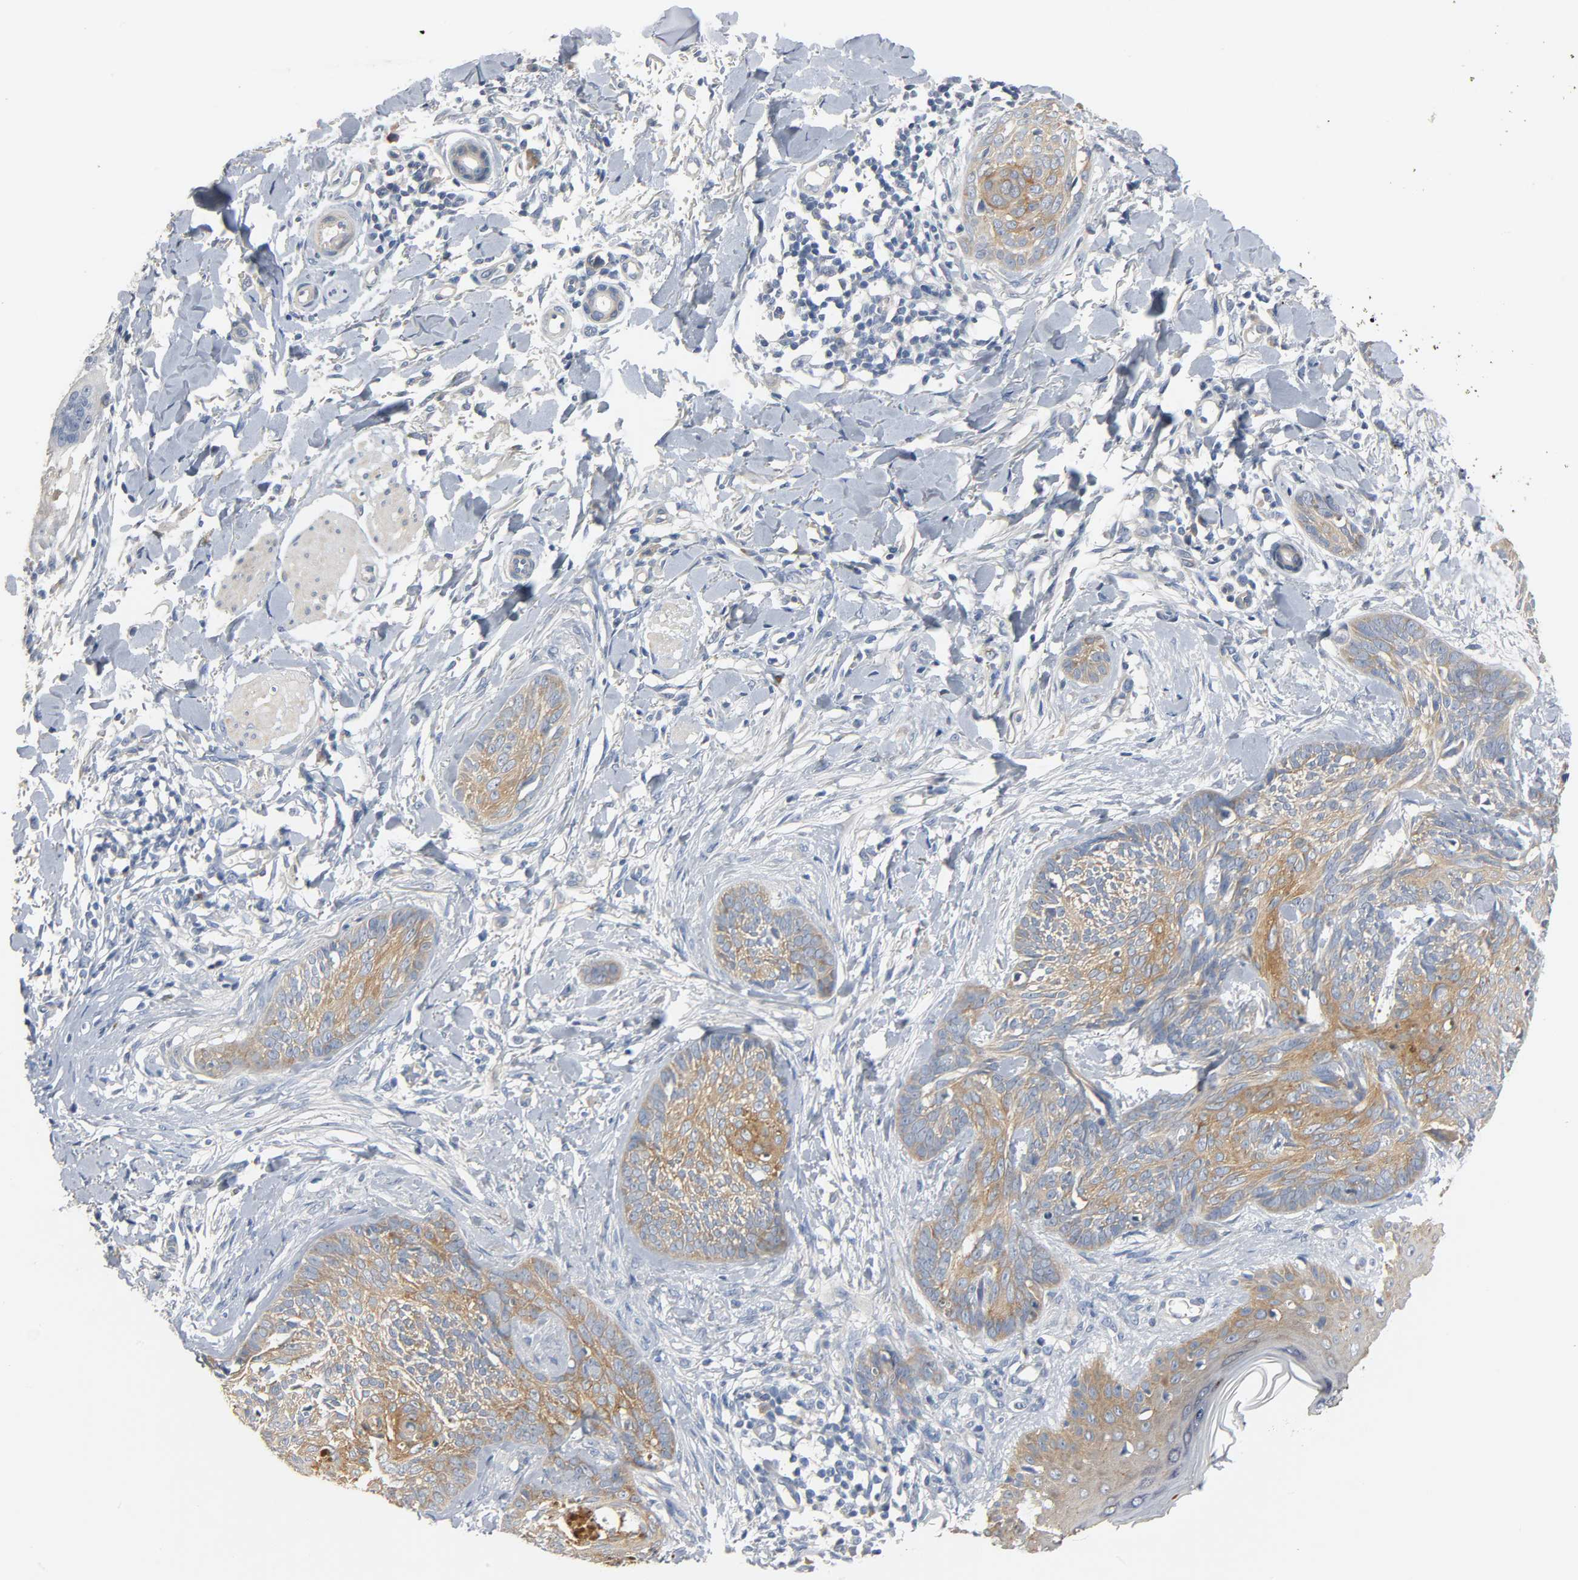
{"staining": {"intensity": "moderate", "quantity": ">75%", "location": "cytoplasmic/membranous"}, "tissue": "skin cancer", "cell_type": "Tumor cells", "image_type": "cancer", "snomed": [{"axis": "morphology", "description": "Normal tissue, NOS"}, {"axis": "morphology", "description": "Basal cell carcinoma"}, {"axis": "topography", "description": "Skin"}], "caption": "Human skin basal cell carcinoma stained with a brown dye shows moderate cytoplasmic/membranous positive positivity in approximately >75% of tumor cells.", "gene": "ARPC1A", "patient": {"sex": "male", "age": 71}}